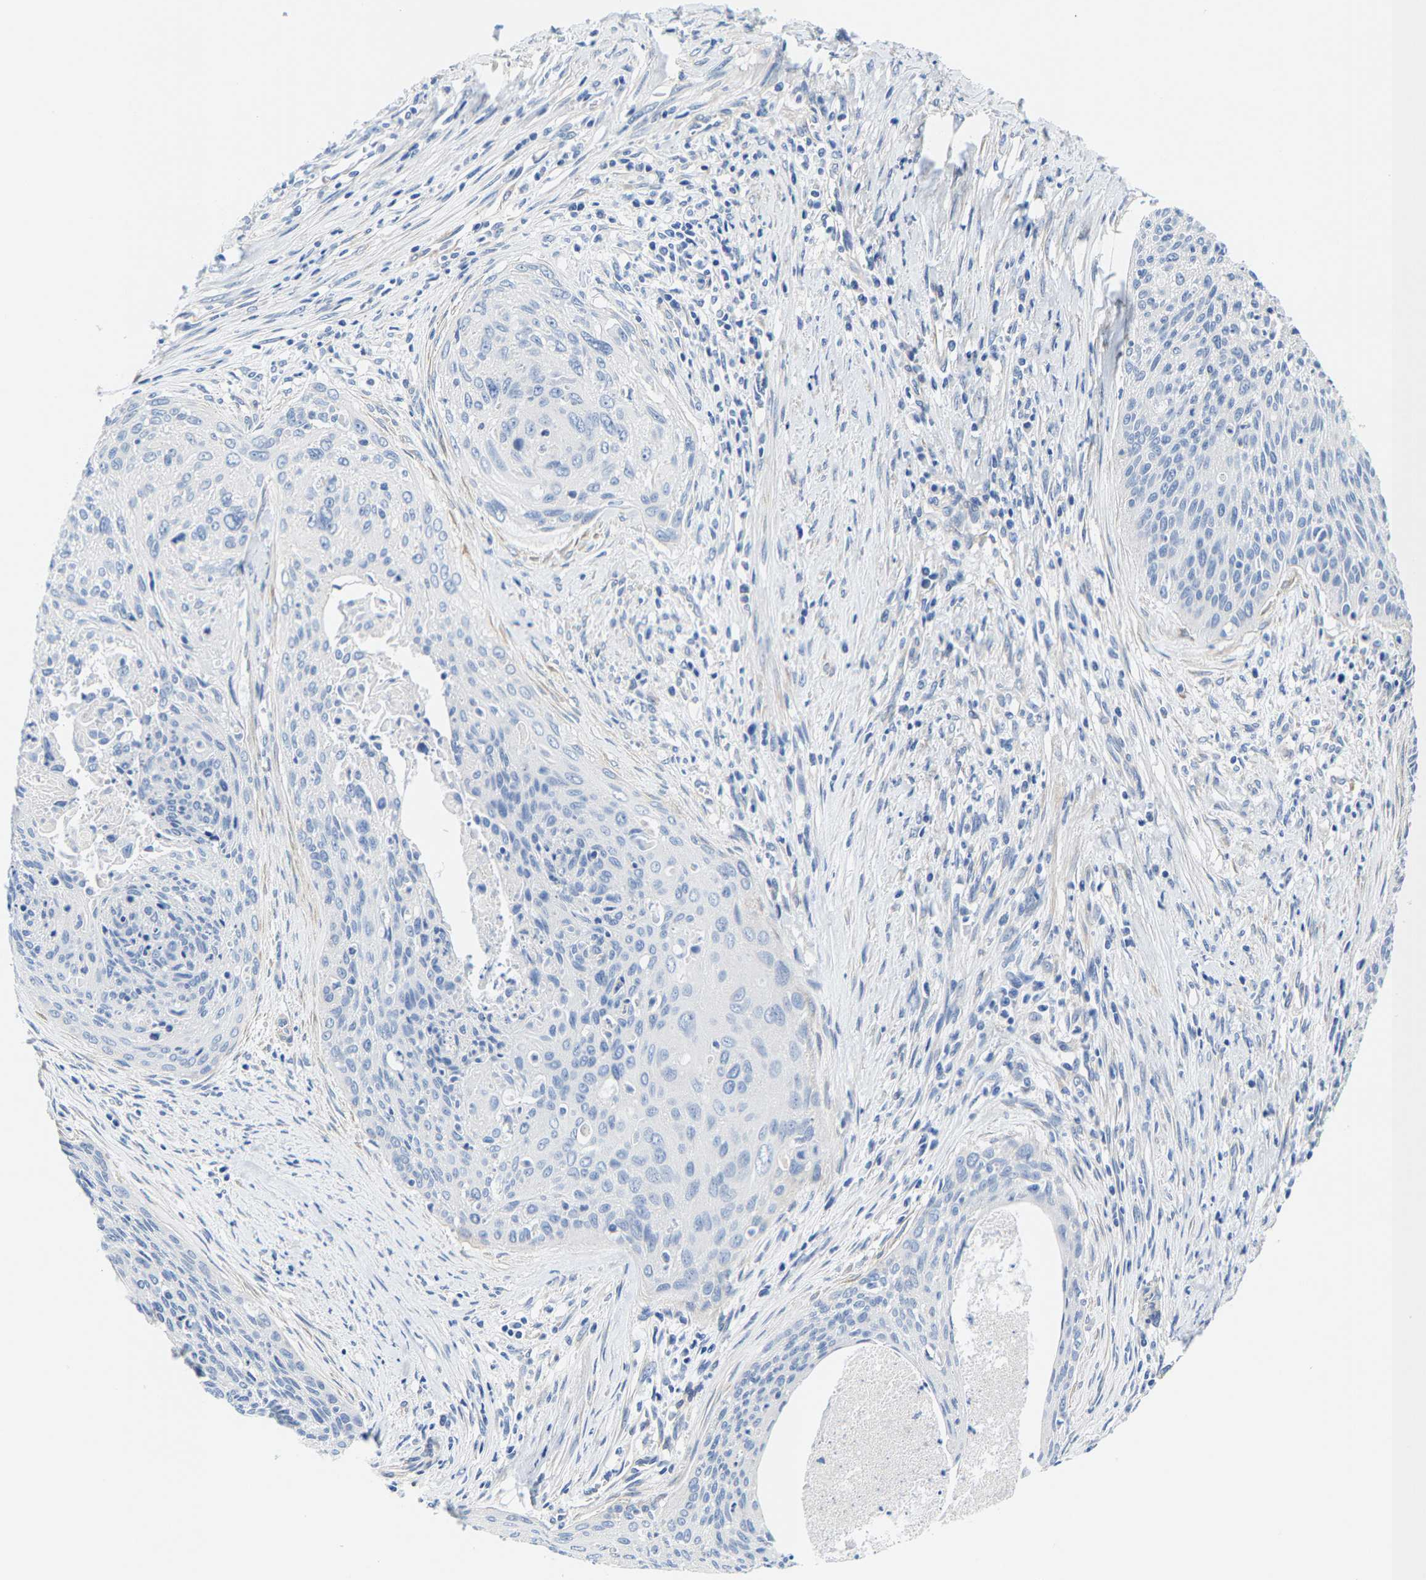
{"staining": {"intensity": "negative", "quantity": "none", "location": "none"}, "tissue": "cervical cancer", "cell_type": "Tumor cells", "image_type": "cancer", "snomed": [{"axis": "morphology", "description": "Squamous cell carcinoma, NOS"}, {"axis": "topography", "description": "Cervix"}], "caption": "High power microscopy histopathology image of an IHC photomicrograph of cervical squamous cell carcinoma, revealing no significant expression in tumor cells.", "gene": "DSCAM", "patient": {"sex": "female", "age": 55}}